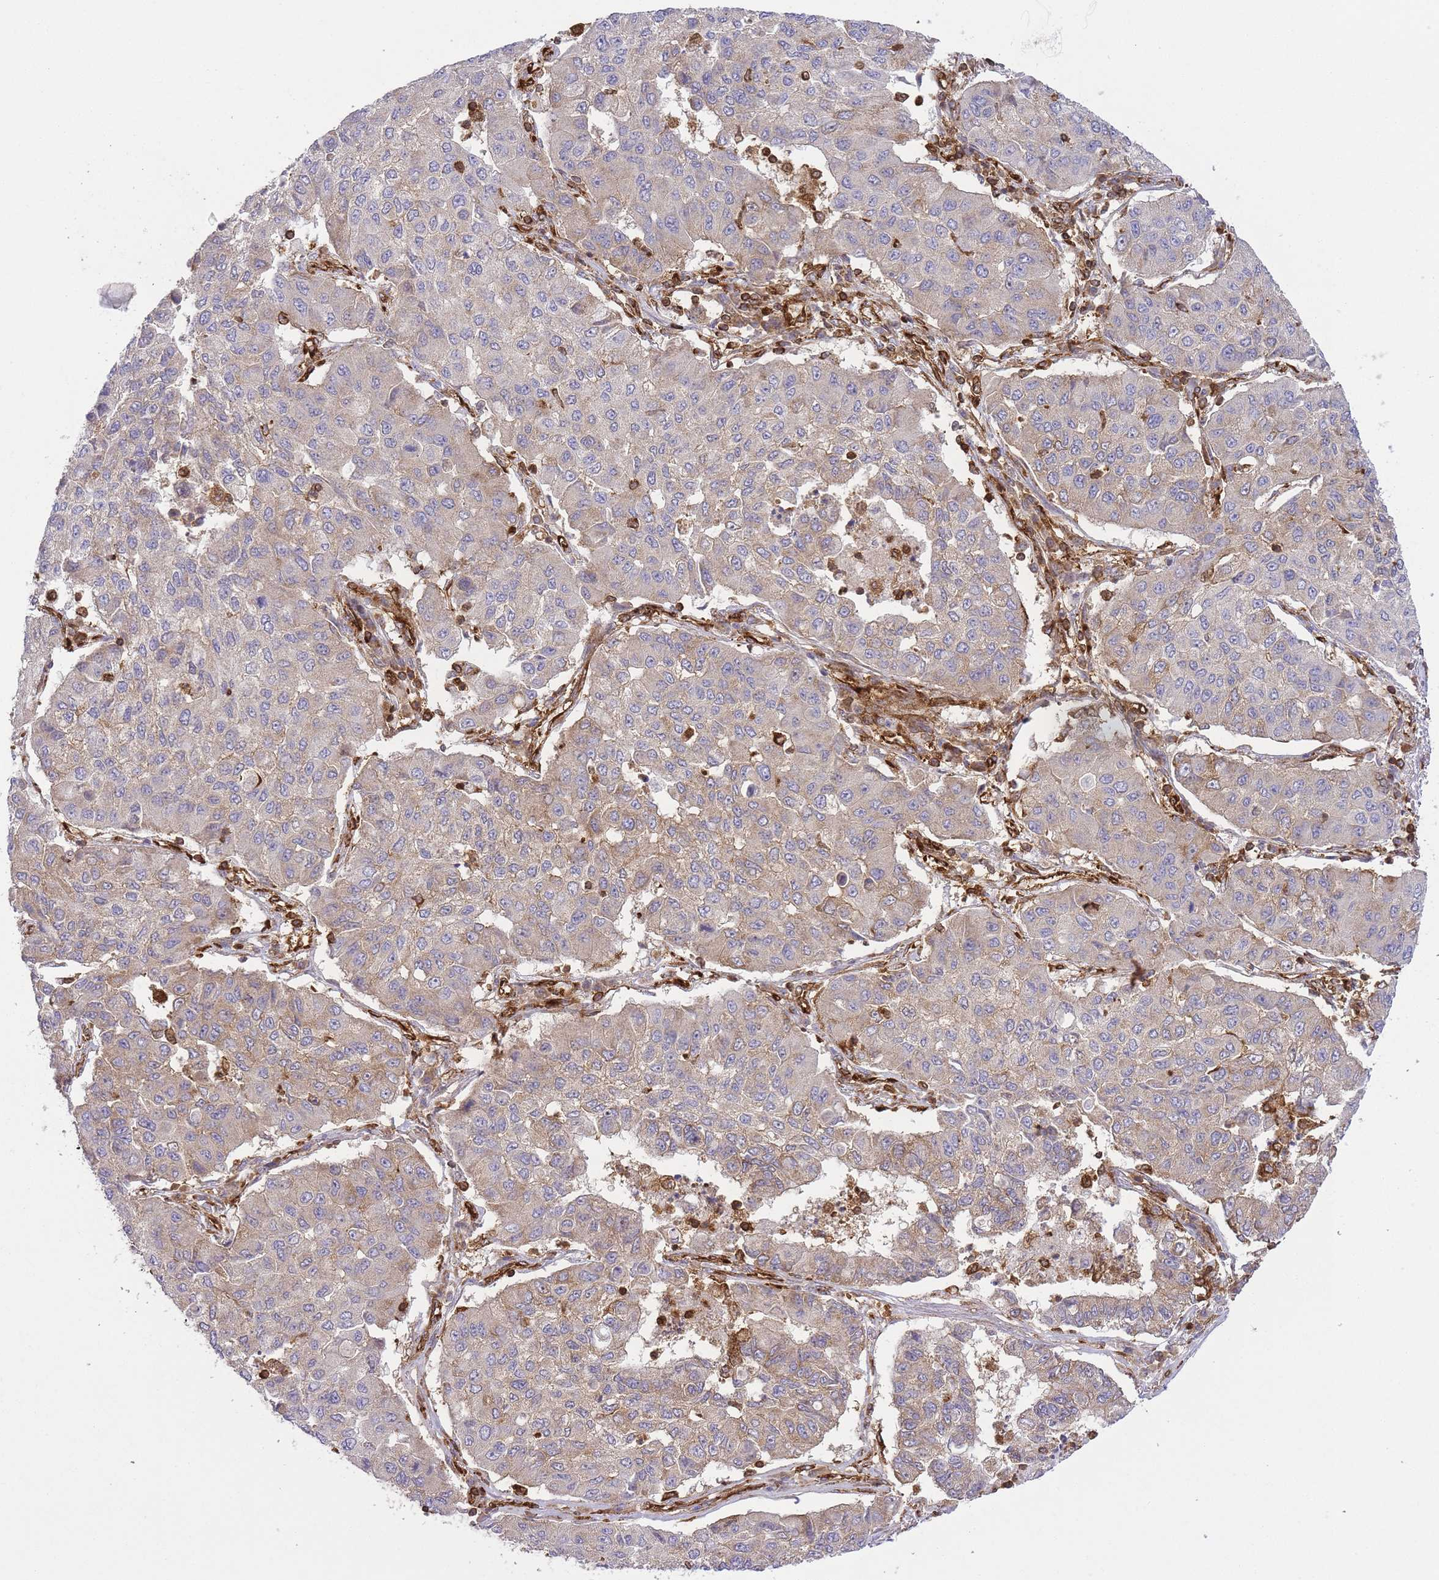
{"staining": {"intensity": "weak", "quantity": "25%-75%", "location": "cytoplasmic/membranous"}, "tissue": "lung cancer", "cell_type": "Tumor cells", "image_type": "cancer", "snomed": [{"axis": "morphology", "description": "Squamous cell carcinoma, NOS"}, {"axis": "topography", "description": "Lung"}], "caption": "Tumor cells display low levels of weak cytoplasmic/membranous expression in about 25%-75% of cells in lung cancer.", "gene": "MSN", "patient": {"sex": "male", "age": 74}}